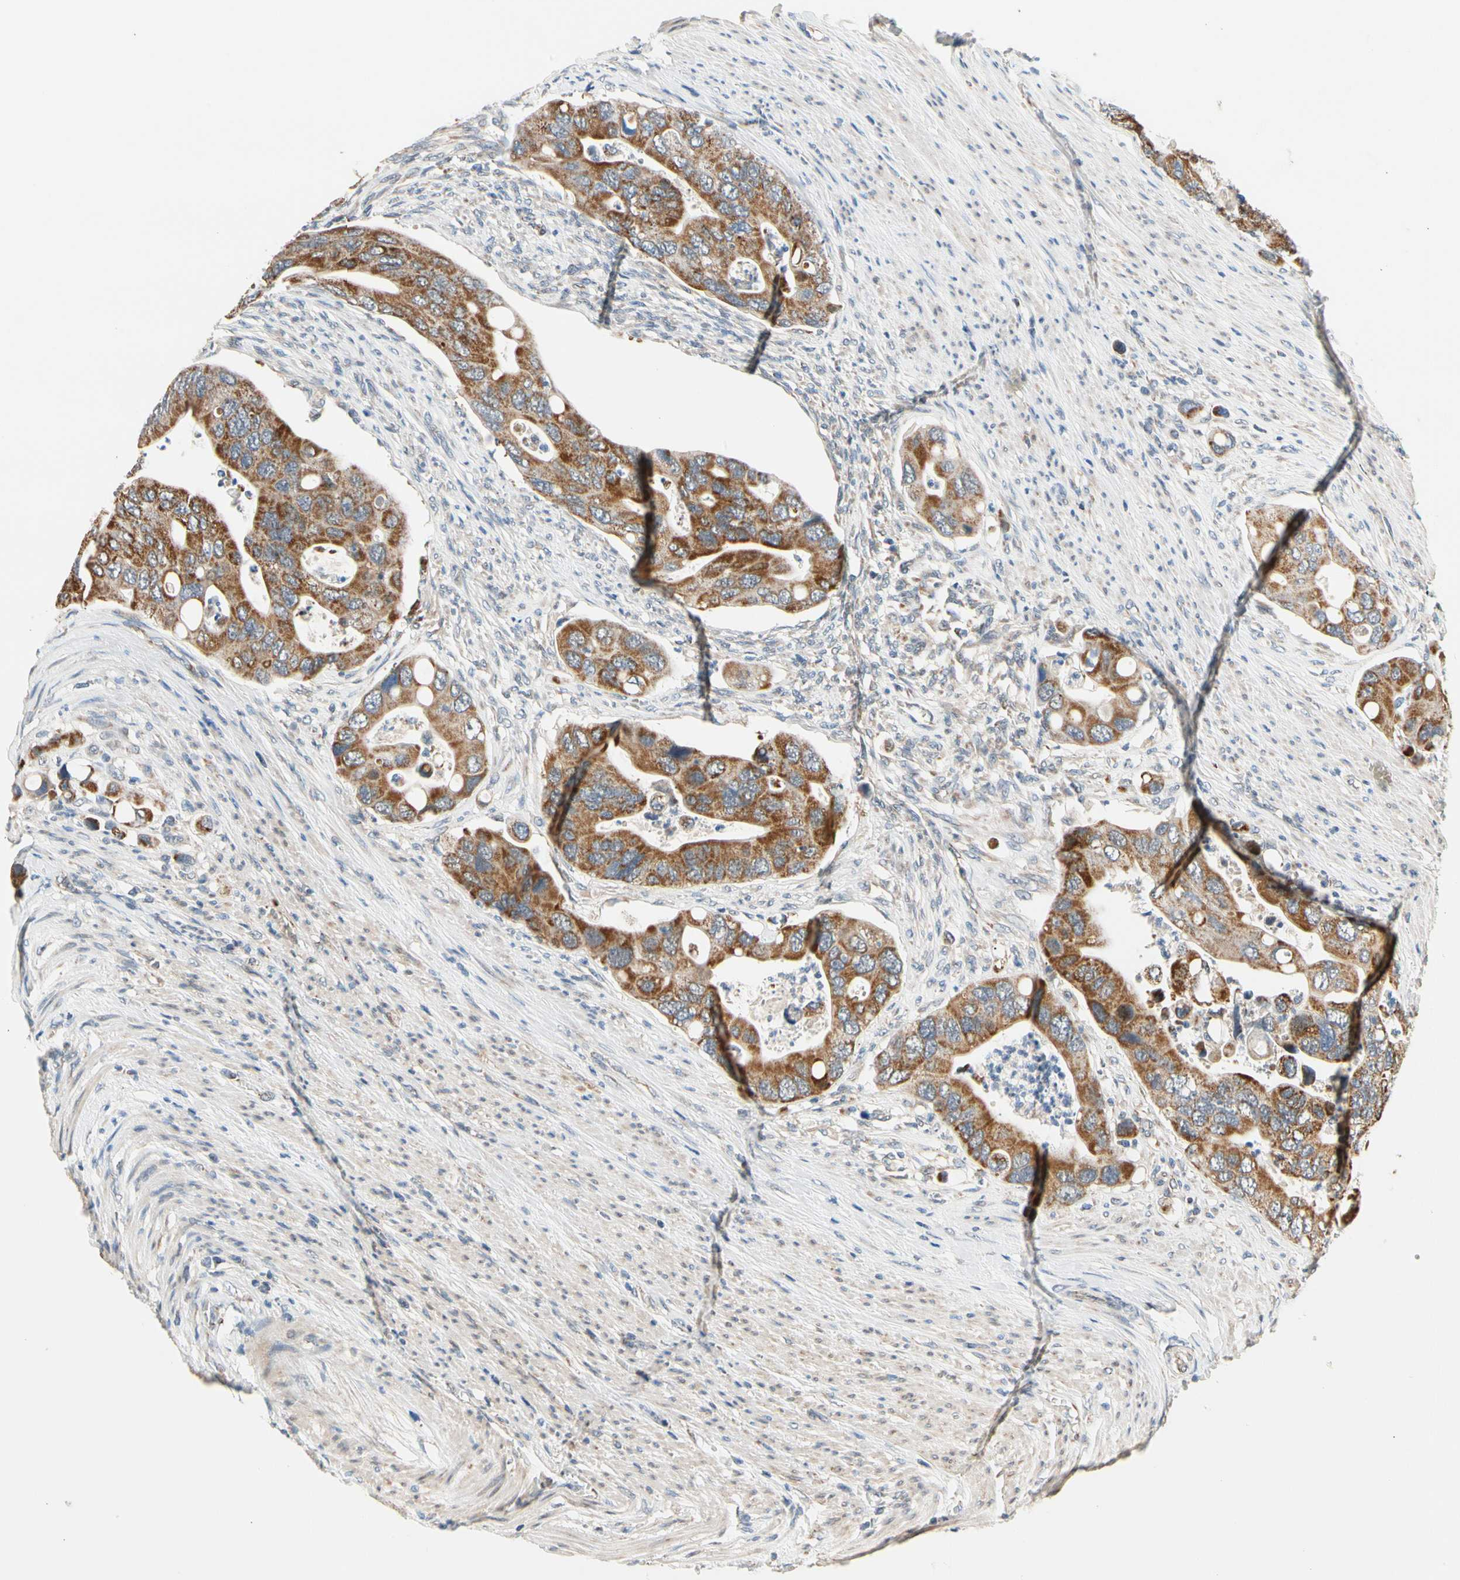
{"staining": {"intensity": "moderate", "quantity": ">75%", "location": "cytoplasmic/membranous"}, "tissue": "colorectal cancer", "cell_type": "Tumor cells", "image_type": "cancer", "snomed": [{"axis": "morphology", "description": "Adenocarcinoma, NOS"}, {"axis": "topography", "description": "Rectum"}], "caption": "A brown stain highlights moderate cytoplasmic/membranous staining of a protein in human colorectal cancer (adenocarcinoma) tumor cells.", "gene": "KHDC4", "patient": {"sex": "female", "age": 57}}